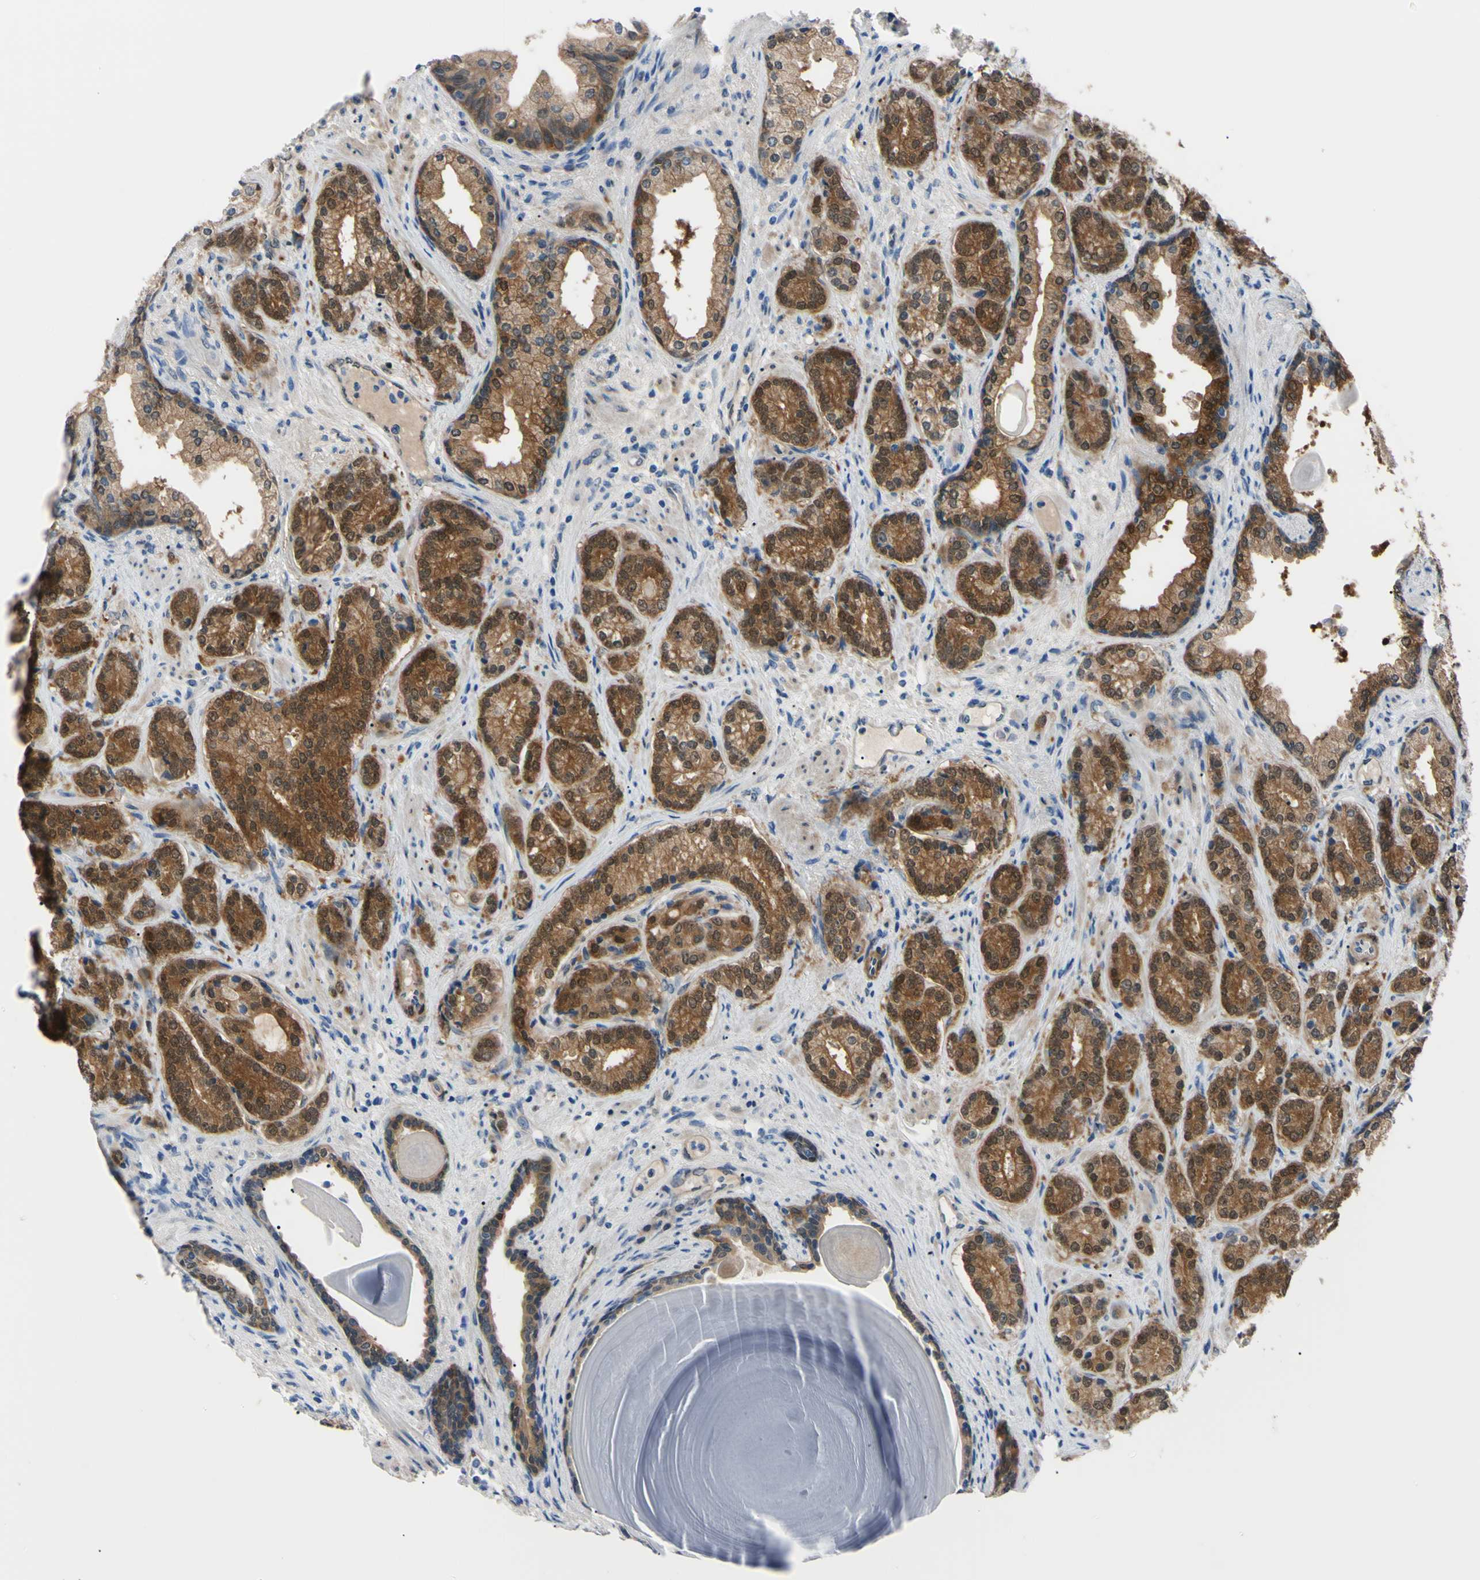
{"staining": {"intensity": "strong", "quantity": ">75%", "location": "cytoplasmic/membranous,nuclear"}, "tissue": "prostate cancer", "cell_type": "Tumor cells", "image_type": "cancer", "snomed": [{"axis": "morphology", "description": "Adenocarcinoma, High grade"}, {"axis": "topography", "description": "Prostate"}], "caption": "There is high levels of strong cytoplasmic/membranous and nuclear staining in tumor cells of prostate cancer (adenocarcinoma (high-grade)), as demonstrated by immunohistochemical staining (brown color).", "gene": "NOL3", "patient": {"sex": "male", "age": 61}}